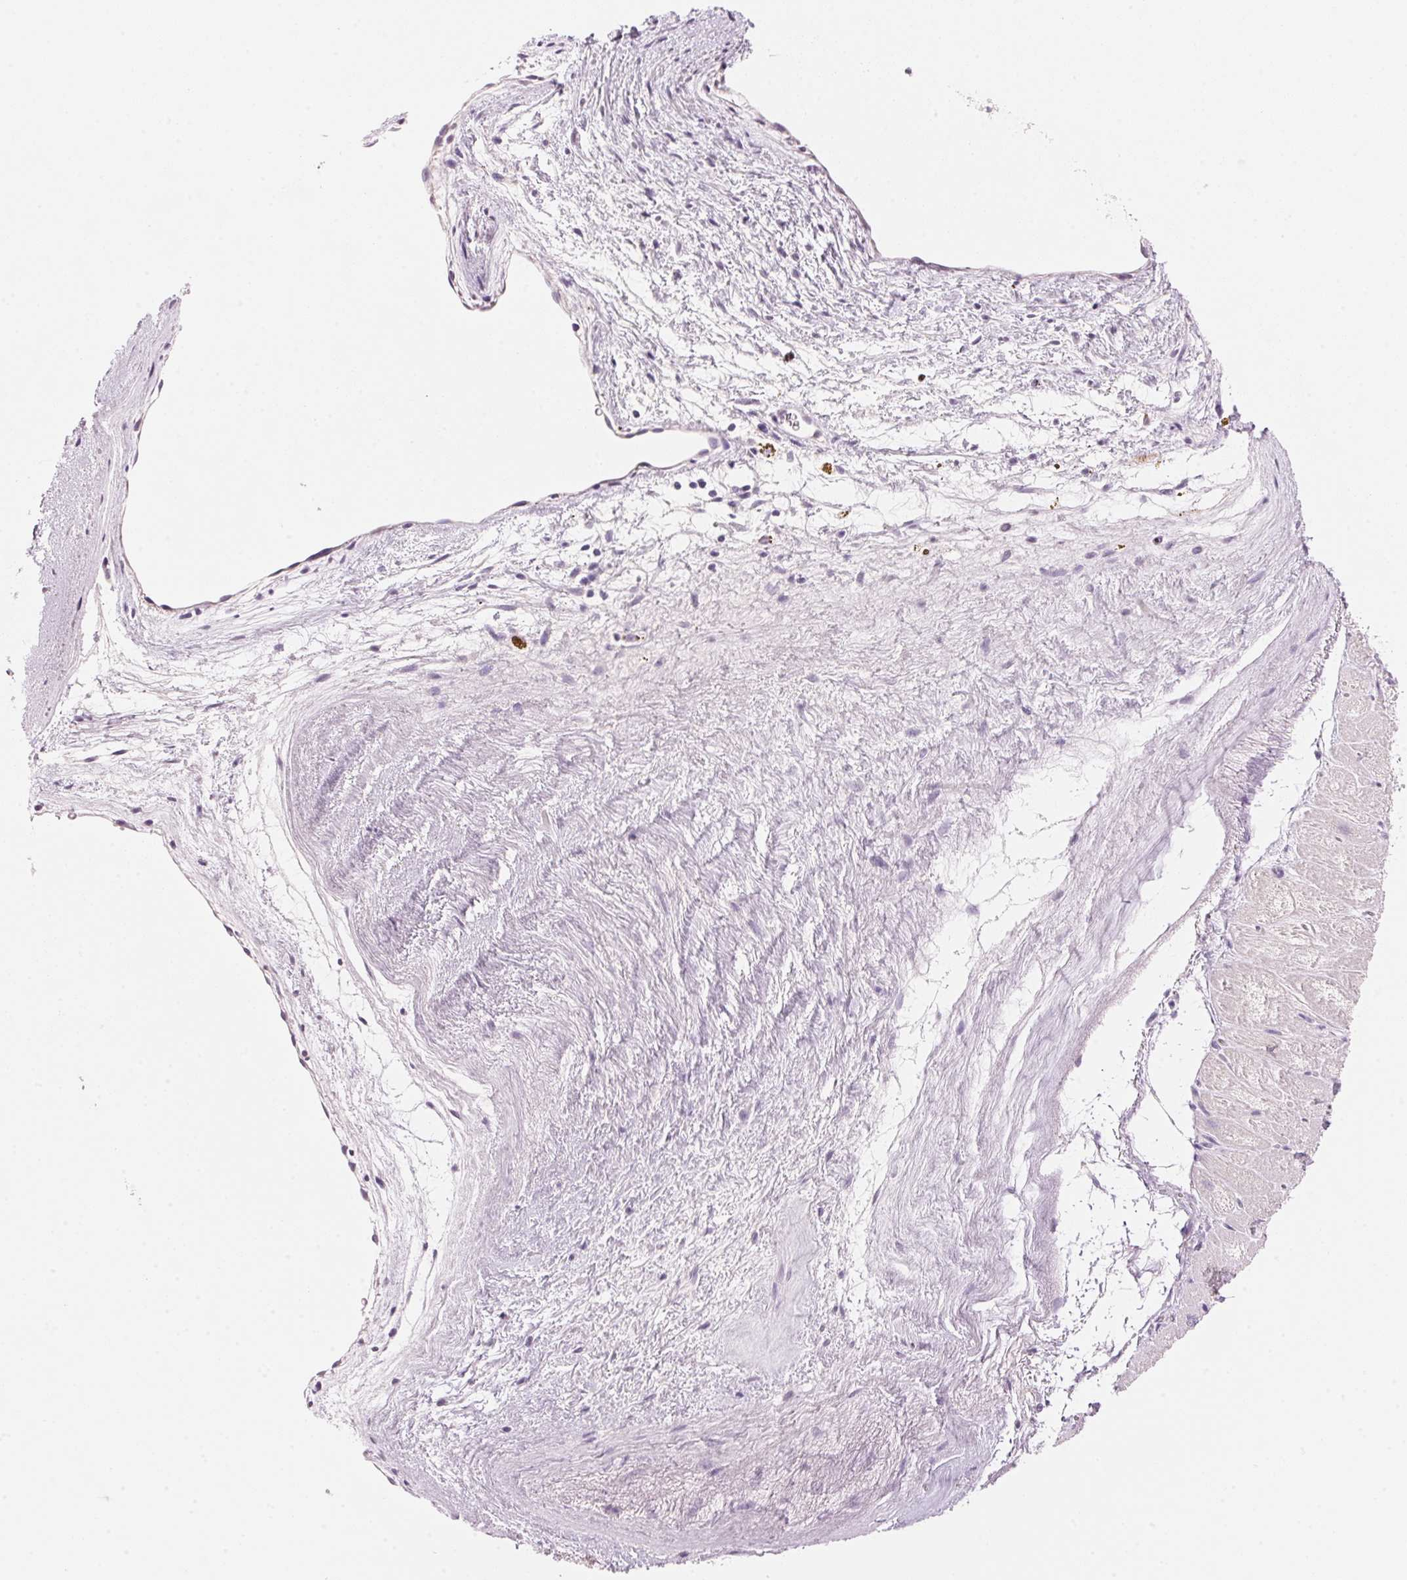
{"staining": {"intensity": "negative", "quantity": "none", "location": "none"}, "tissue": "heart muscle", "cell_type": "Cardiomyocytes", "image_type": "normal", "snomed": [{"axis": "morphology", "description": "Normal tissue, NOS"}, {"axis": "topography", "description": "Heart"}], "caption": "DAB immunohistochemical staining of unremarkable human heart muscle shows no significant expression in cardiomyocytes.", "gene": "CYP11B1", "patient": {"sex": "male", "age": 61}}